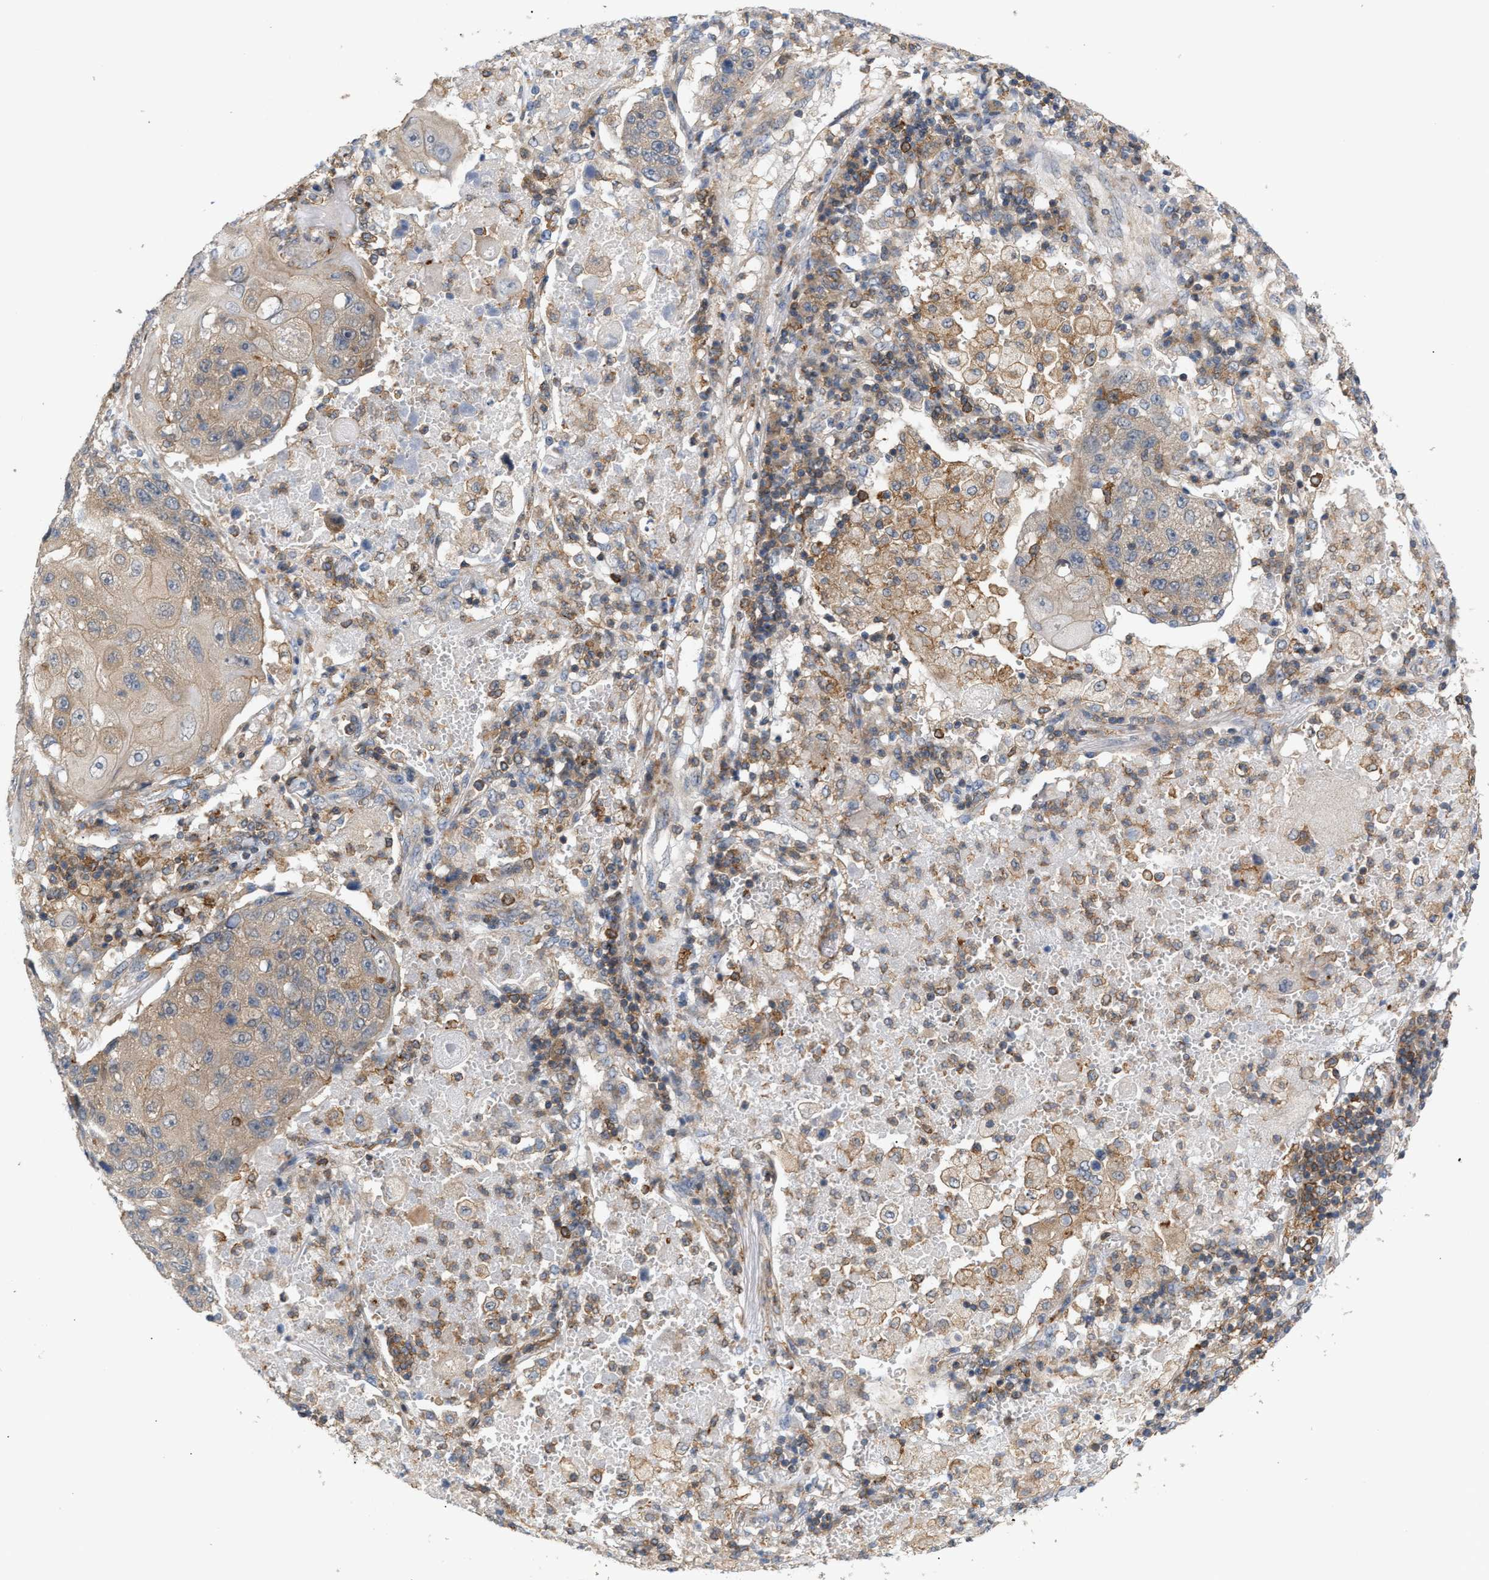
{"staining": {"intensity": "weak", "quantity": ">75%", "location": "cytoplasmic/membranous"}, "tissue": "lung cancer", "cell_type": "Tumor cells", "image_type": "cancer", "snomed": [{"axis": "morphology", "description": "Squamous cell carcinoma, NOS"}, {"axis": "topography", "description": "Lung"}], "caption": "Brown immunohistochemical staining in human lung cancer exhibits weak cytoplasmic/membranous expression in about >75% of tumor cells.", "gene": "DBNL", "patient": {"sex": "male", "age": 61}}